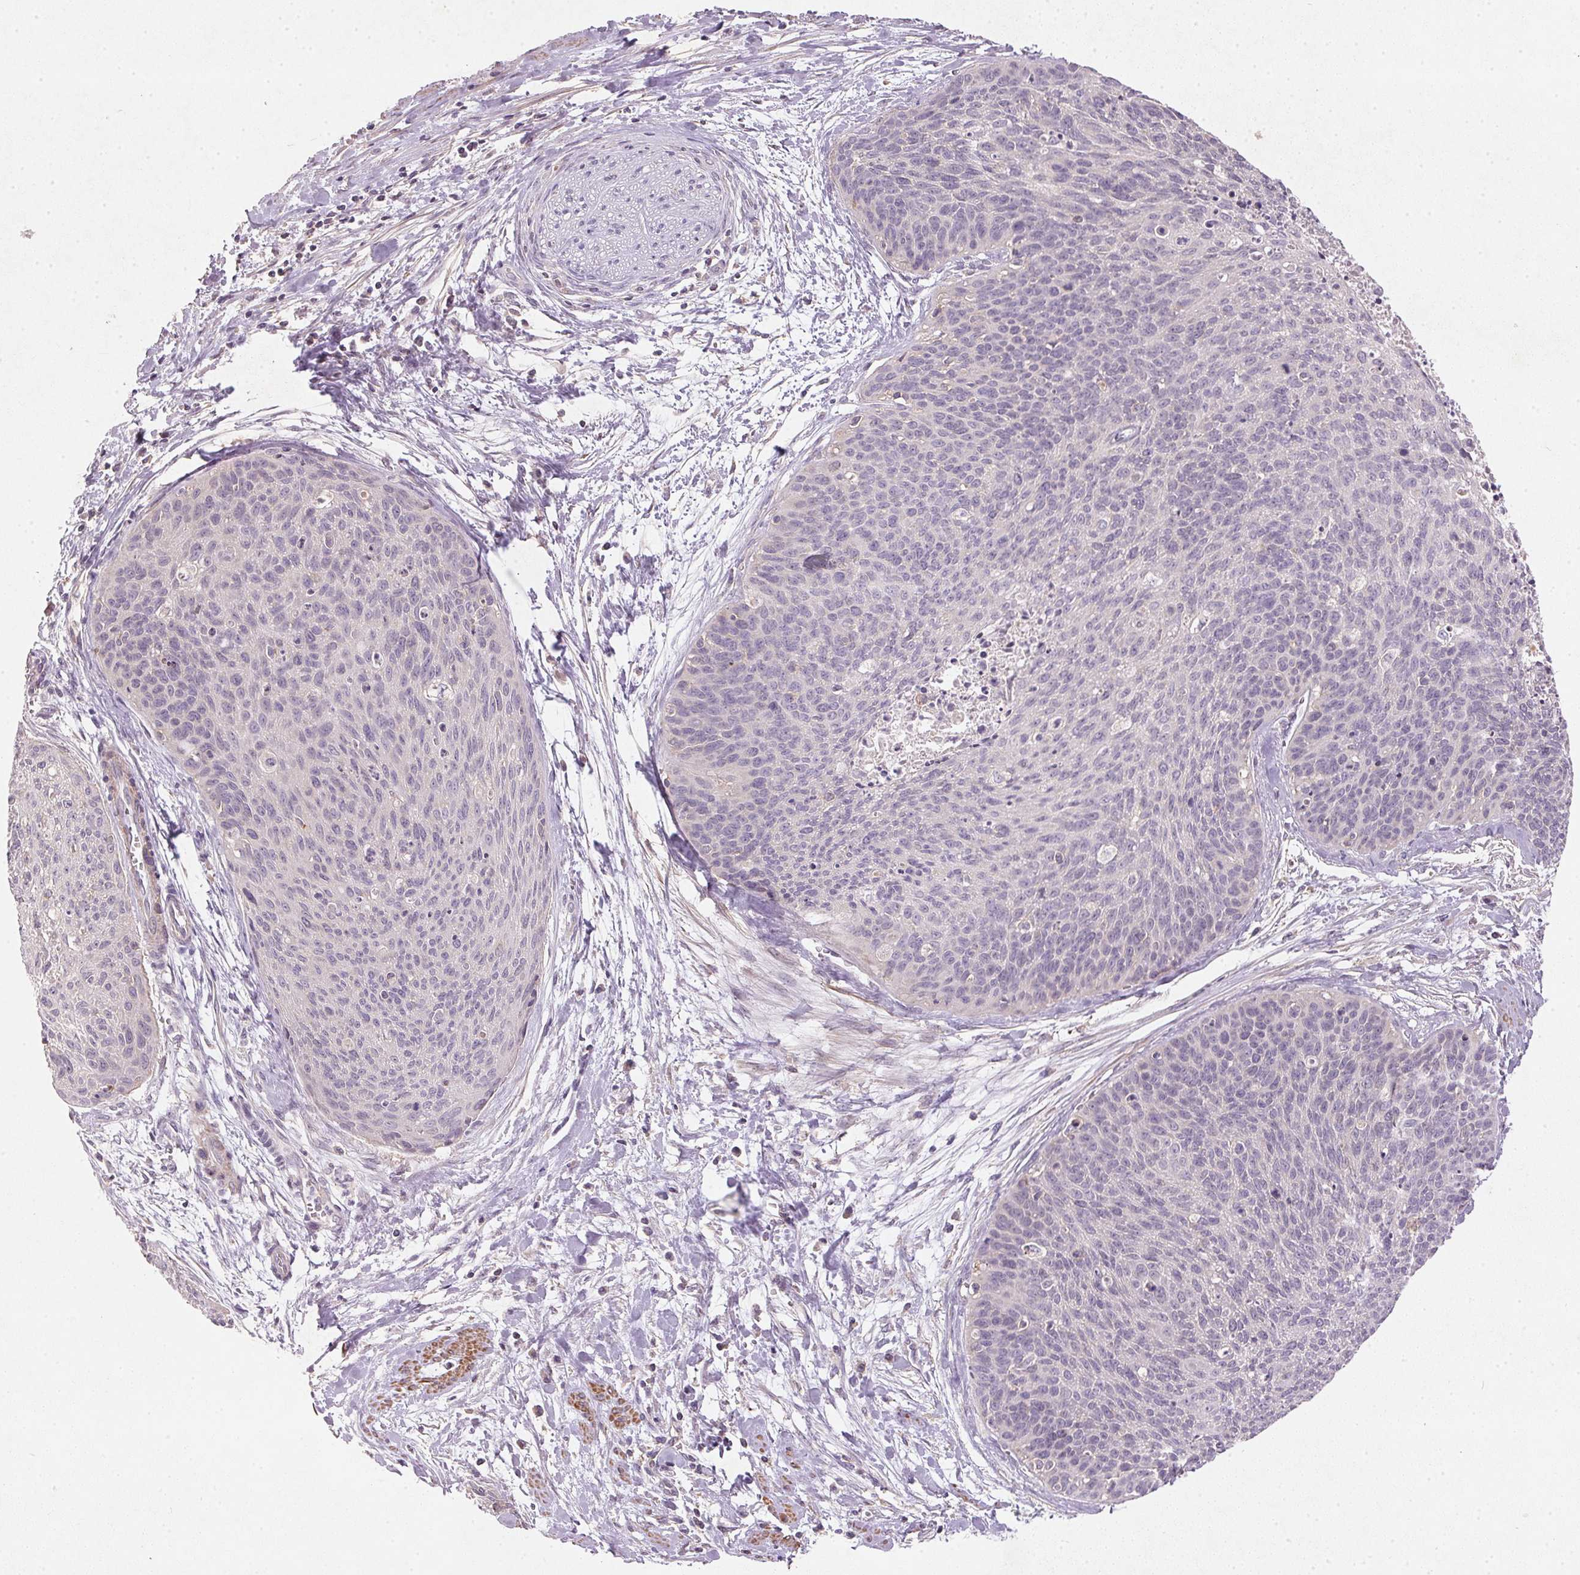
{"staining": {"intensity": "negative", "quantity": "none", "location": "none"}, "tissue": "cervical cancer", "cell_type": "Tumor cells", "image_type": "cancer", "snomed": [{"axis": "morphology", "description": "Squamous cell carcinoma, NOS"}, {"axis": "topography", "description": "Cervix"}], "caption": "Tumor cells show no significant expression in cervical cancer (squamous cell carcinoma).", "gene": "KCNK15", "patient": {"sex": "female", "age": 55}}